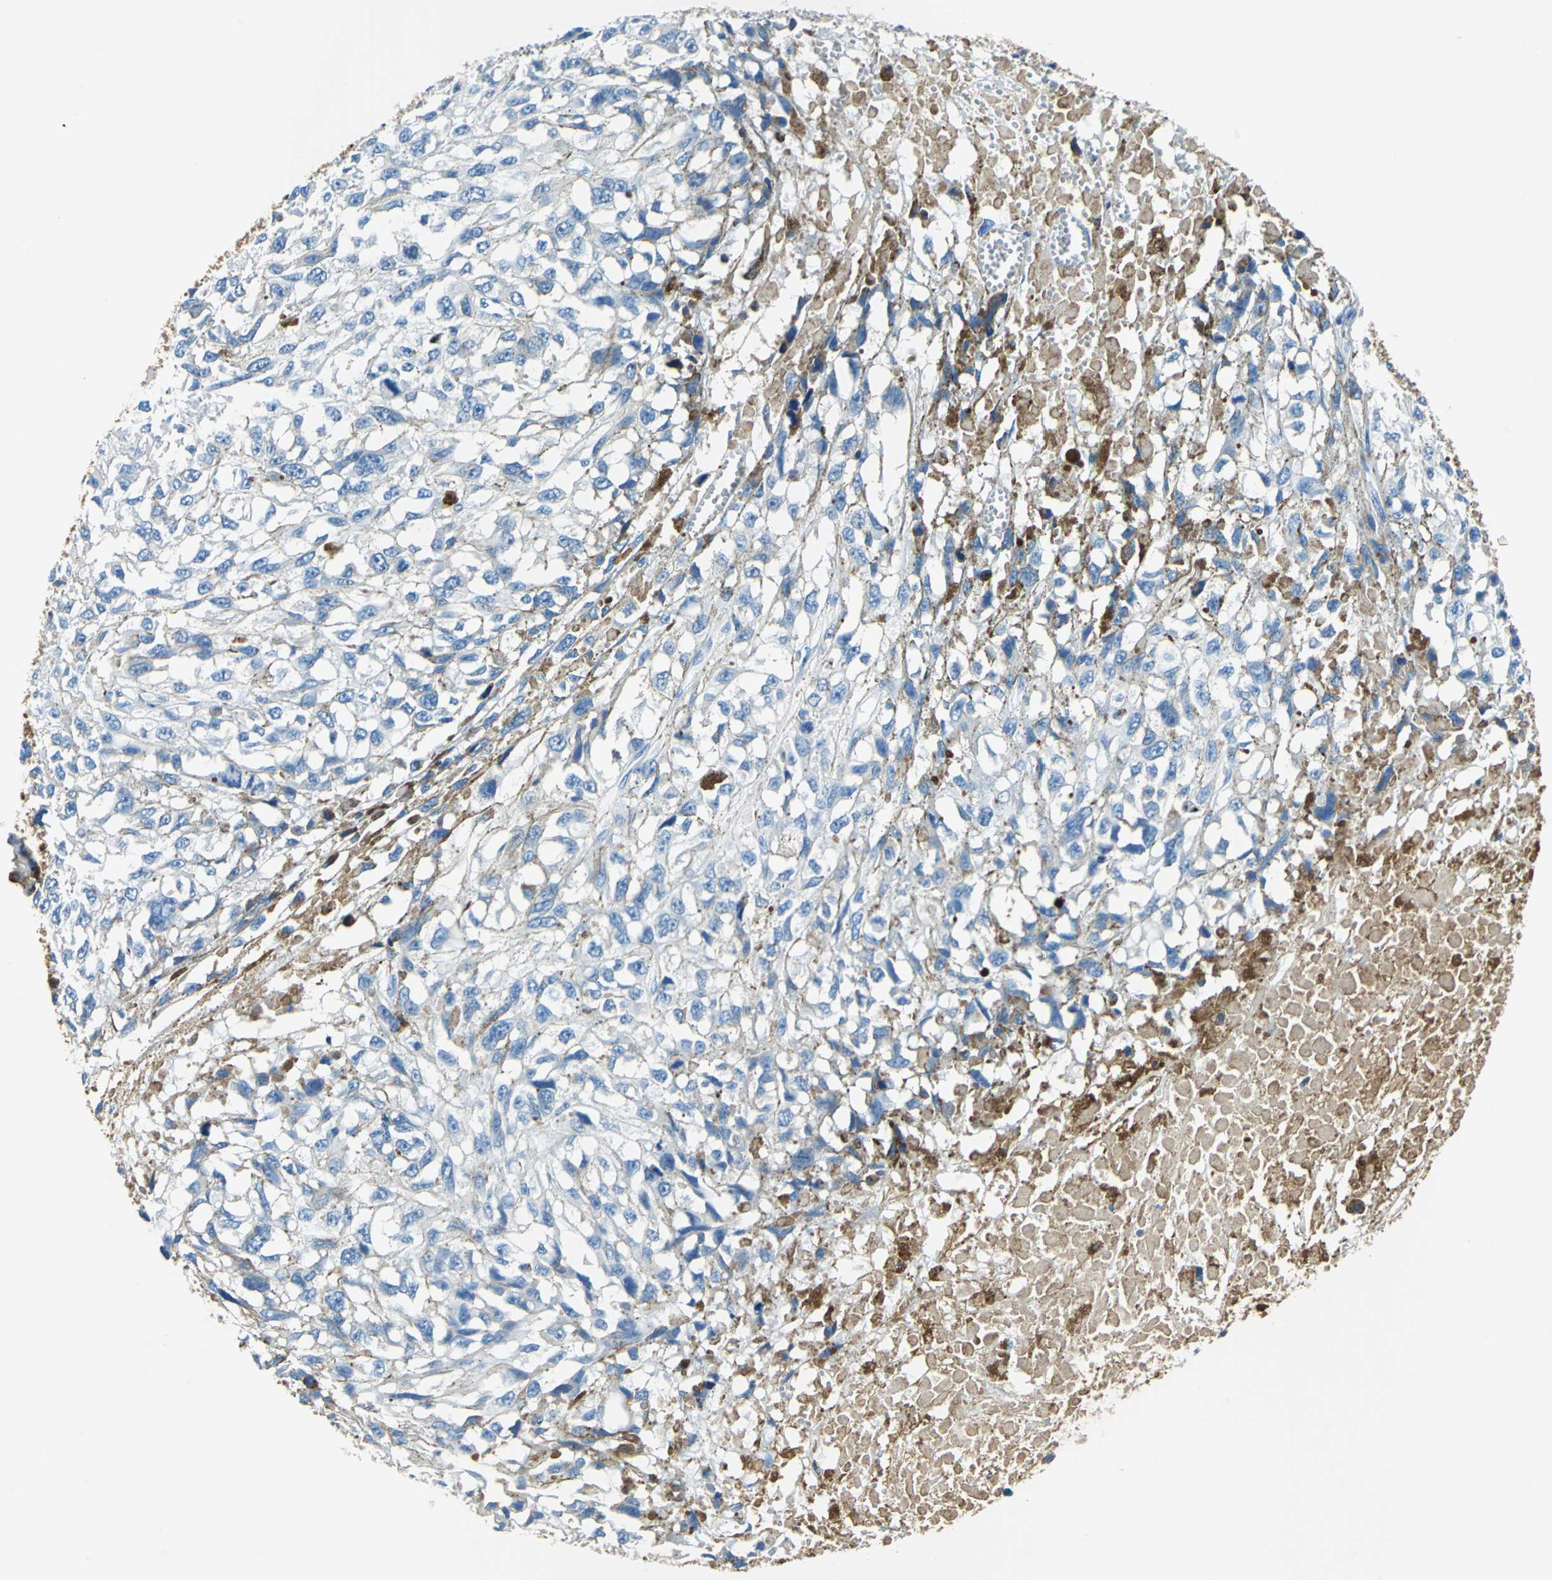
{"staining": {"intensity": "negative", "quantity": "none", "location": "none"}, "tissue": "melanoma", "cell_type": "Tumor cells", "image_type": "cancer", "snomed": [{"axis": "morphology", "description": "Malignant melanoma, Metastatic site"}, {"axis": "topography", "description": "Lymph node"}], "caption": "Protein analysis of melanoma exhibits no significant staining in tumor cells.", "gene": "ALB", "patient": {"sex": "male", "age": 59}}